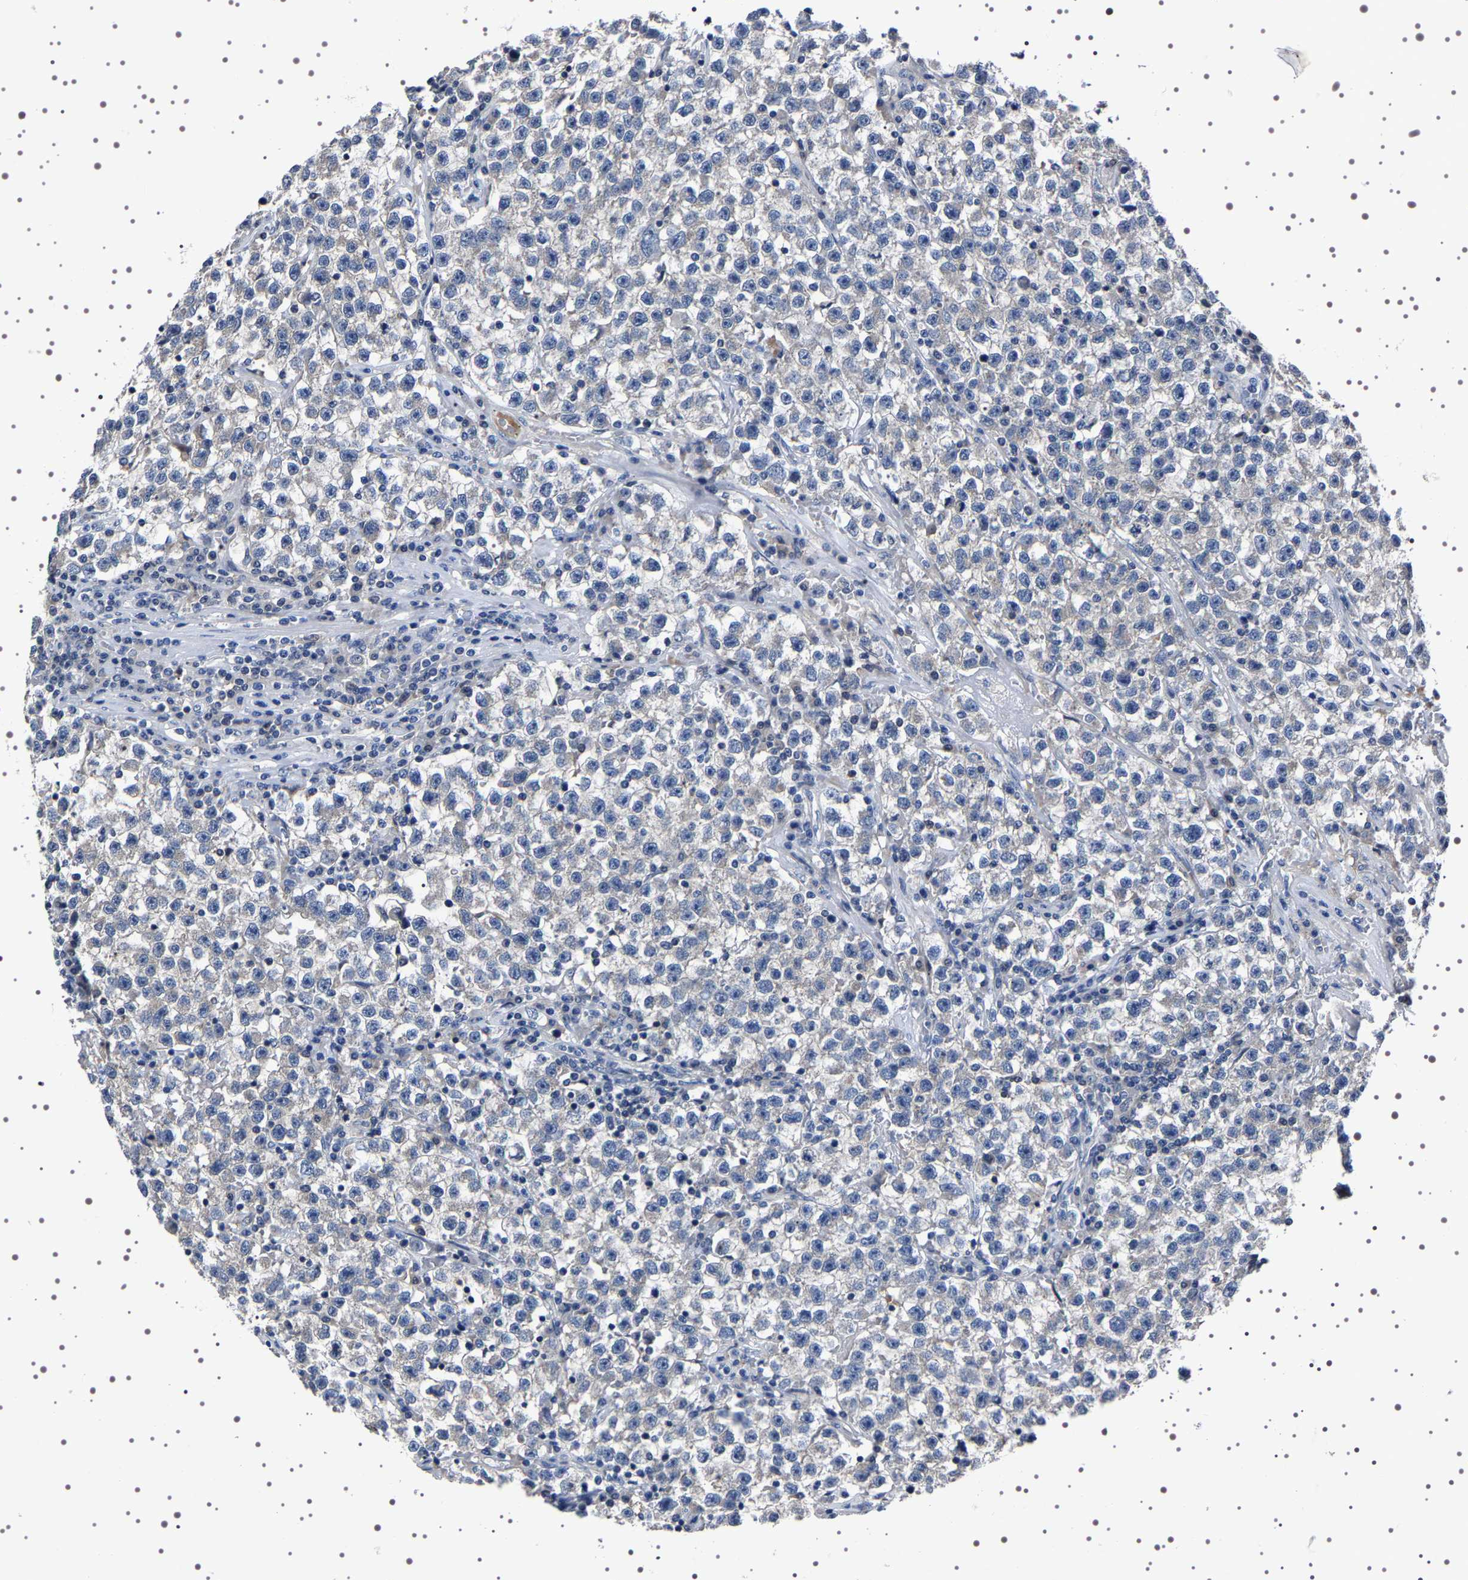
{"staining": {"intensity": "negative", "quantity": "none", "location": "none"}, "tissue": "testis cancer", "cell_type": "Tumor cells", "image_type": "cancer", "snomed": [{"axis": "morphology", "description": "Seminoma, NOS"}, {"axis": "topography", "description": "Testis"}], "caption": "A high-resolution micrograph shows immunohistochemistry staining of seminoma (testis), which displays no significant expression in tumor cells. (Brightfield microscopy of DAB immunohistochemistry (IHC) at high magnification).", "gene": "TARBP1", "patient": {"sex": "male", "age": 22}}